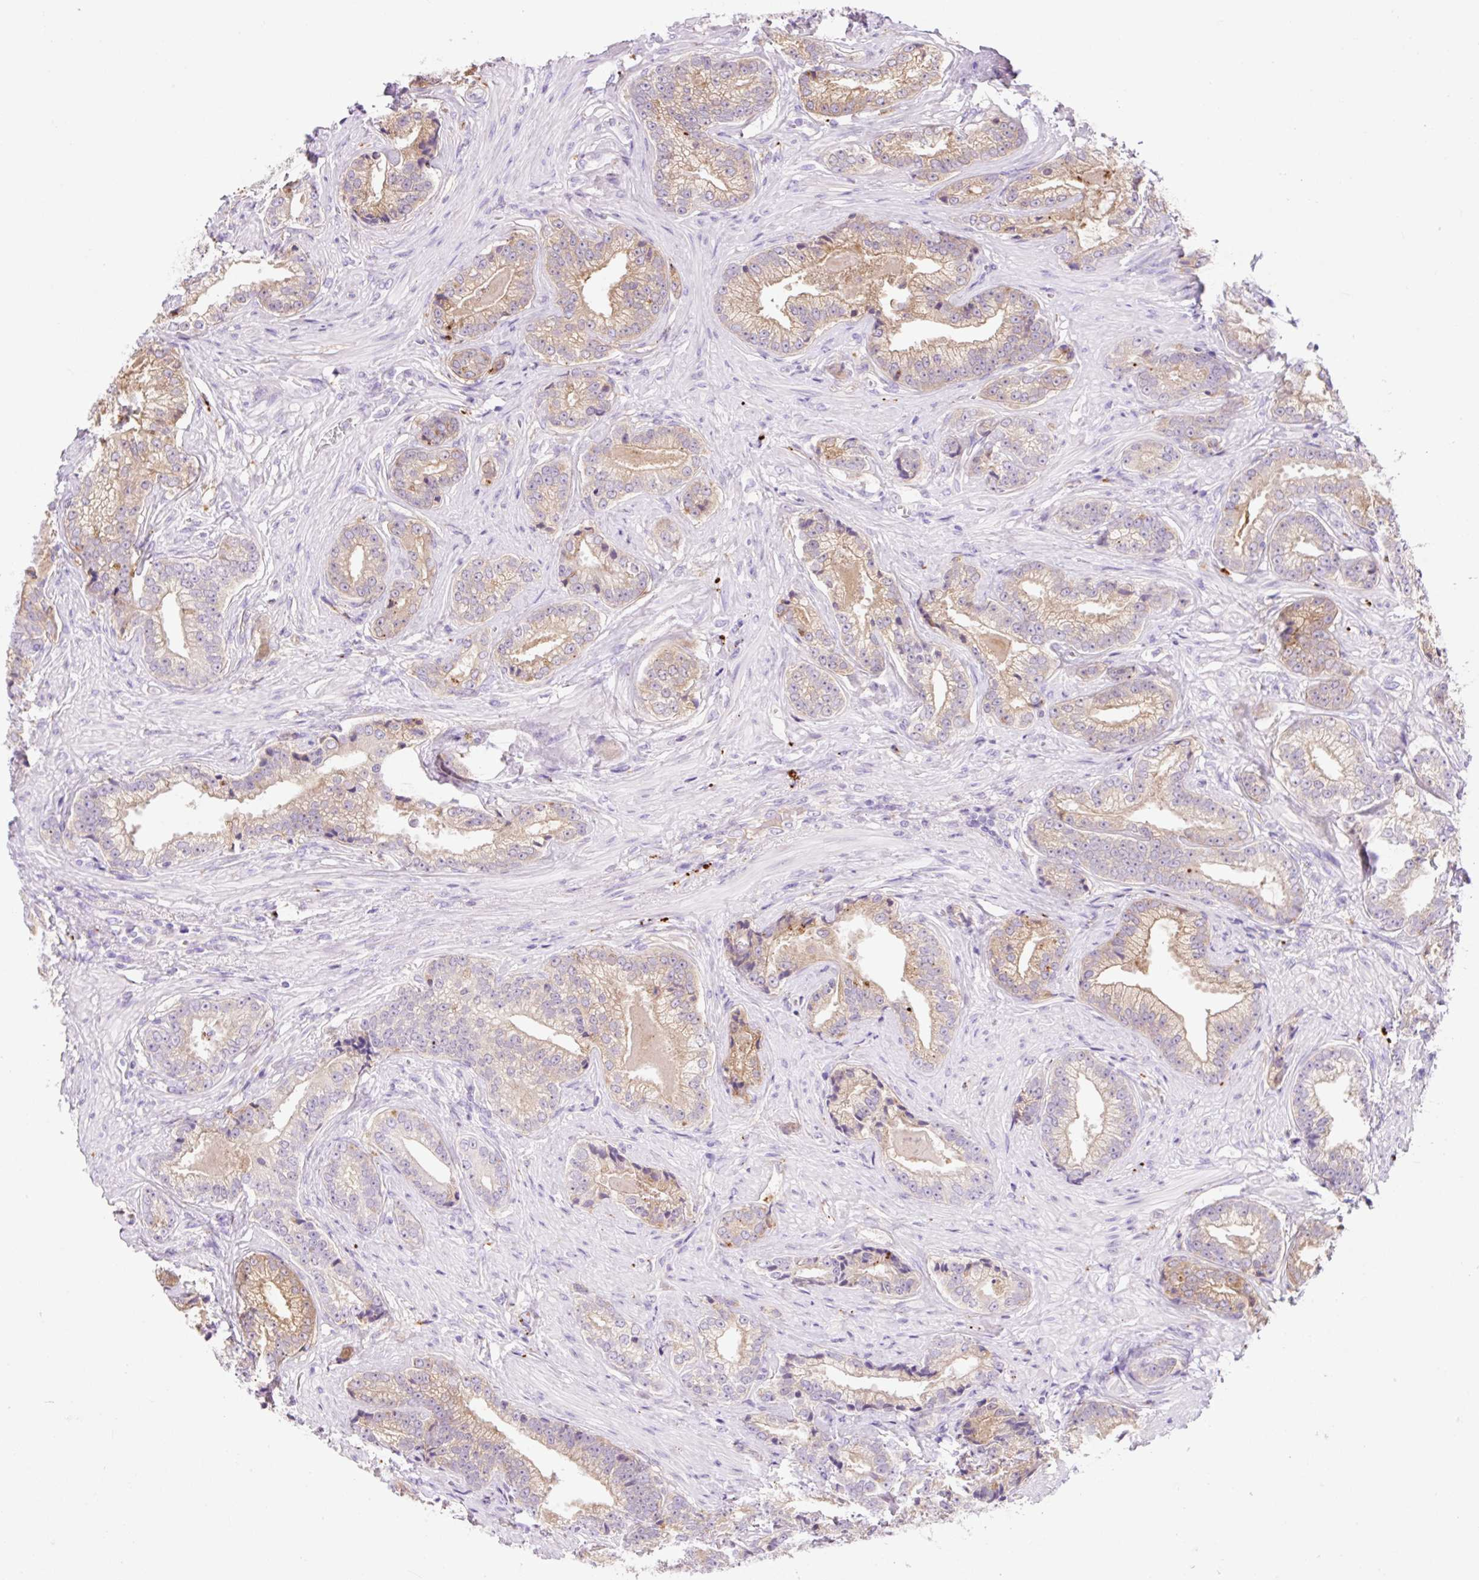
{"staining": {"intensity": "weak", "quantity": "25%-75%", "location": "cytoplasmic/membranous"}, "tissue": "prostate cancer", "cell_type": "Tumor cells", "image_type": "cancer", "snomed": [{"axis": "morphology", "description": "Adenocarcinoma, Low grade"}, {"axis": "topography", "description": "Prostate"}], "caption": "Tumor cells exhibit low levels of weak cytoplasmic/membranous staining in about 25%-75% of cells in human prostate cancer.", "gene": "HEXA", "patient": {"sex": "male", "age": 61}}